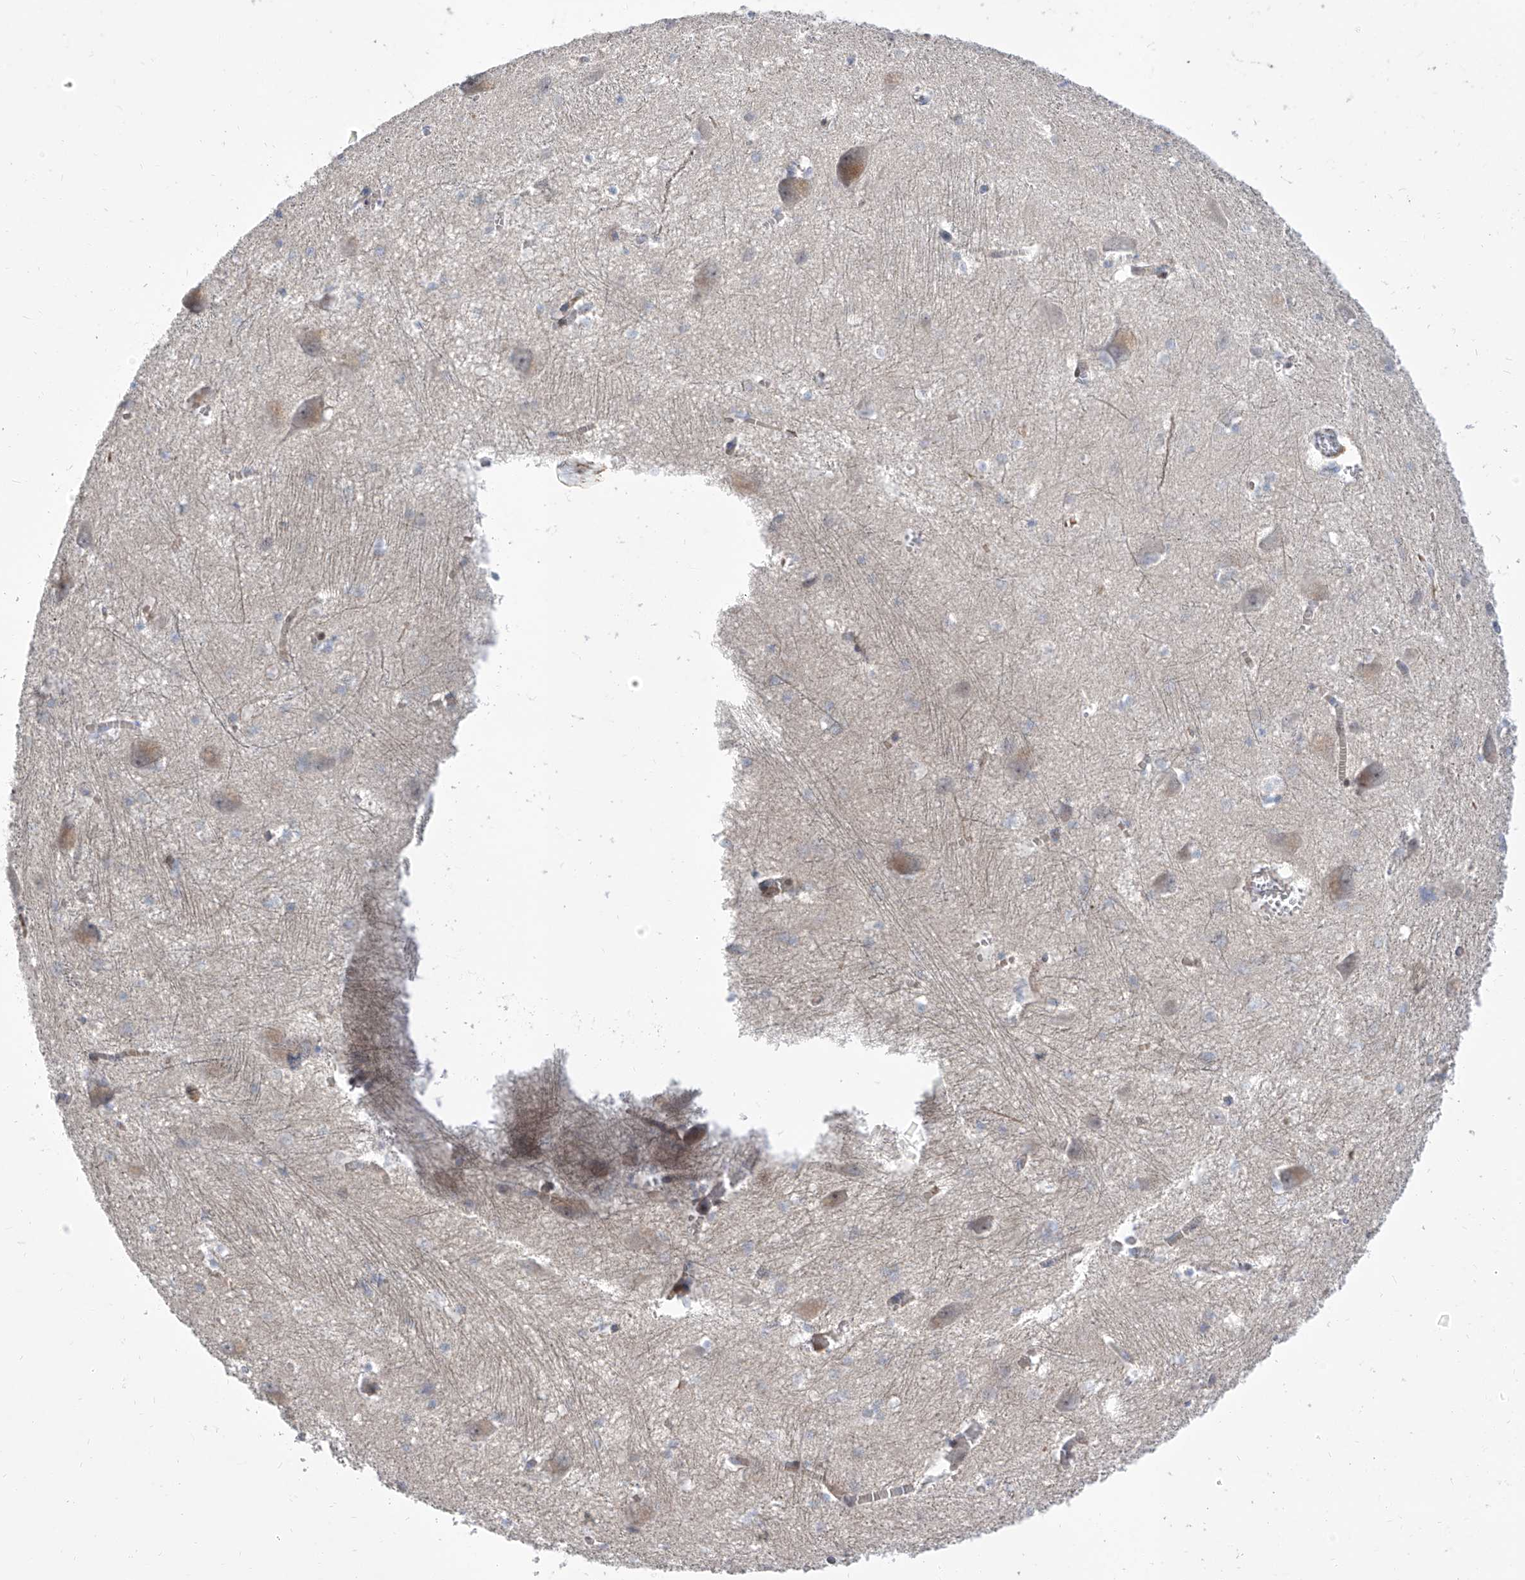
{"staining": {"intensity": "negative", "quantity": "none", "location": "none"}, "tissue": "caudate", "cell_type": "Glial cells", "image_type": "normal", "snomed": [{"axis": "morphology", "description": "Normal tissue, NOS"}, {"axis": "topography", "description": "Lateral ventricle wall"}], "caption": "An image of caudate stained for a protein exhibits no brown staining in glial cells.", "gene": "LRRC1", "patient": {"sex": "male", "age": 37}}